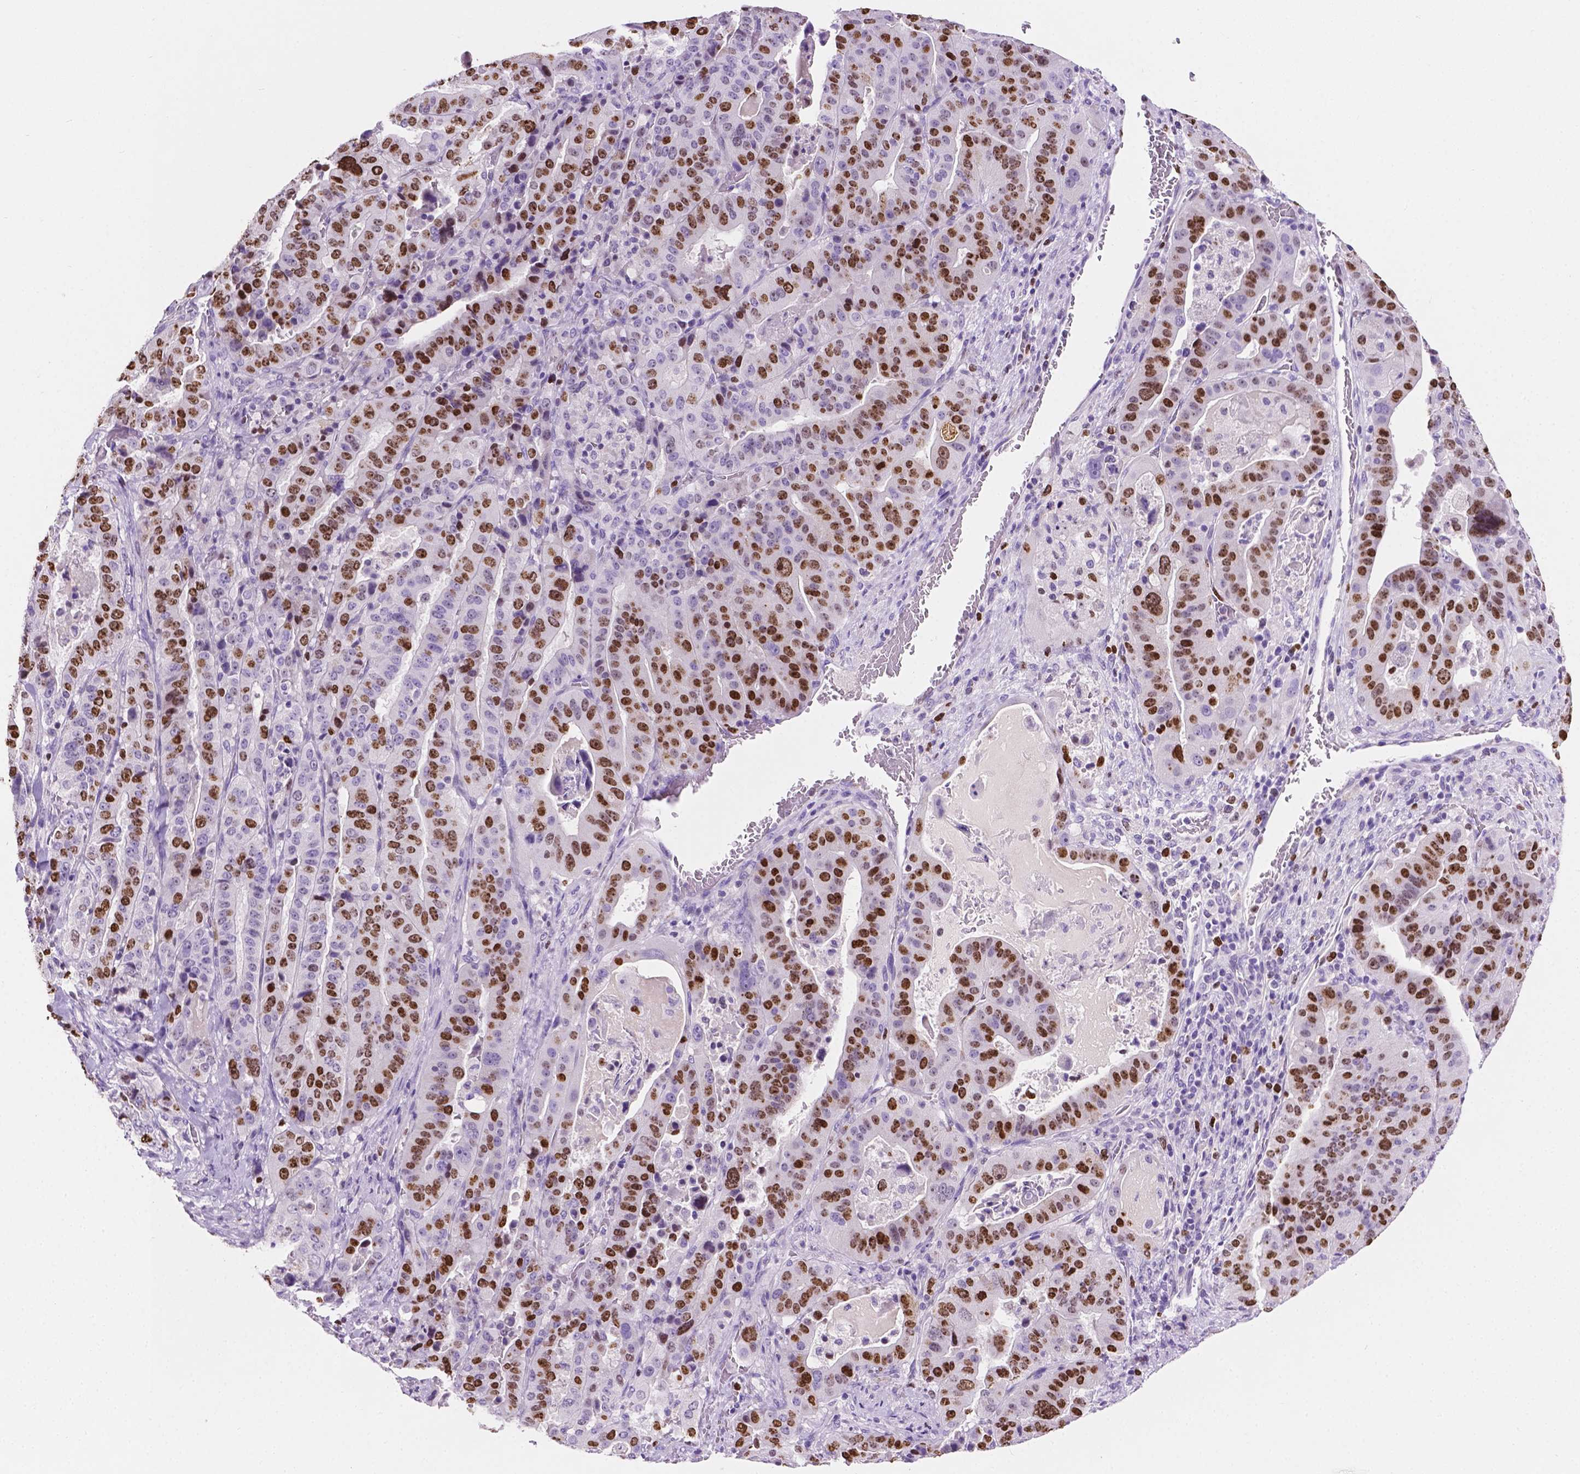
{"staining": {"intensity": "moderate", "quantity": "25%-75%", "location": "nuclear"}, "tissue": "stomach cancer", "cell_type": "Tumor cells", "image_type": "cancer", "snomed": [{"axis": "morphology", "description": "Adenocarcinoma, NOS"}, {"axis": "topography", "description": "Stomach"}], "caption": "Immunohistochemistry (IHC) staining of stomach adenocarcinoma, which shows medium levels of moderate nuclear expression in approximately 25%-75% of tumor cells indicating moderate nuclear protein positivity. The staining was performed using DAB (brown) for protein detection and nuclei were counterstained in hematoxylin (blue).", "gene": "SIAH2", "patient": {"sex": "male", "age": 48}}